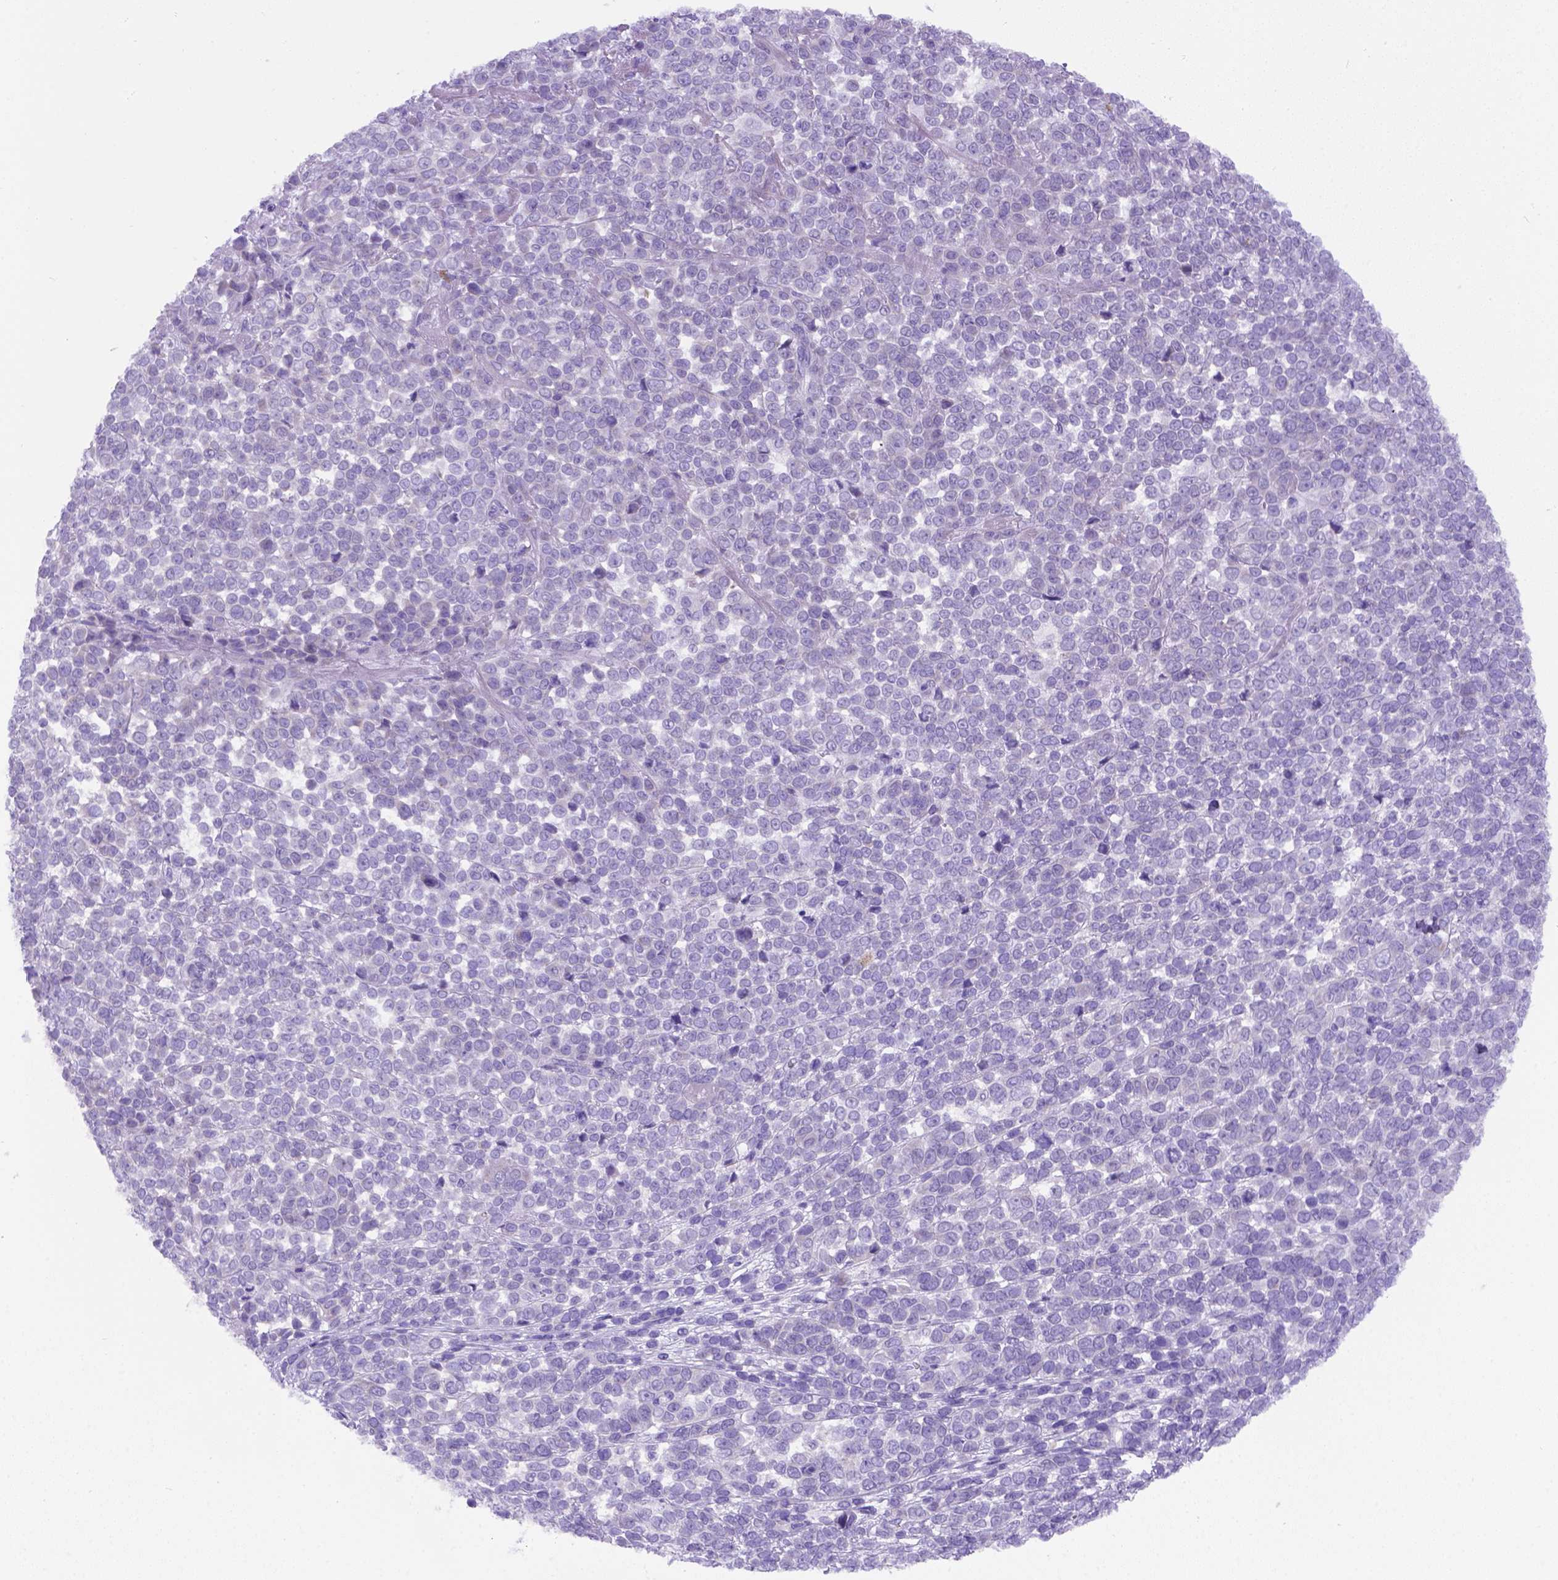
{"staining": {"intensity": "negative", "quantity": "none", "location": "none"}, "tissue": "melanoma", "cell_type": "Tumor cells", "image_type": "cancer", "snomed": [{"axis": "morphology", "description": "Malignant melanoma, NOS"}, {"axis": "topography", "description": "Skin"}], "caption": "An image of human malignant melanoma is negative for staining in tumor cells.", "gene": "FOXI1", "patient": {"sex": "female", "age": 95}}